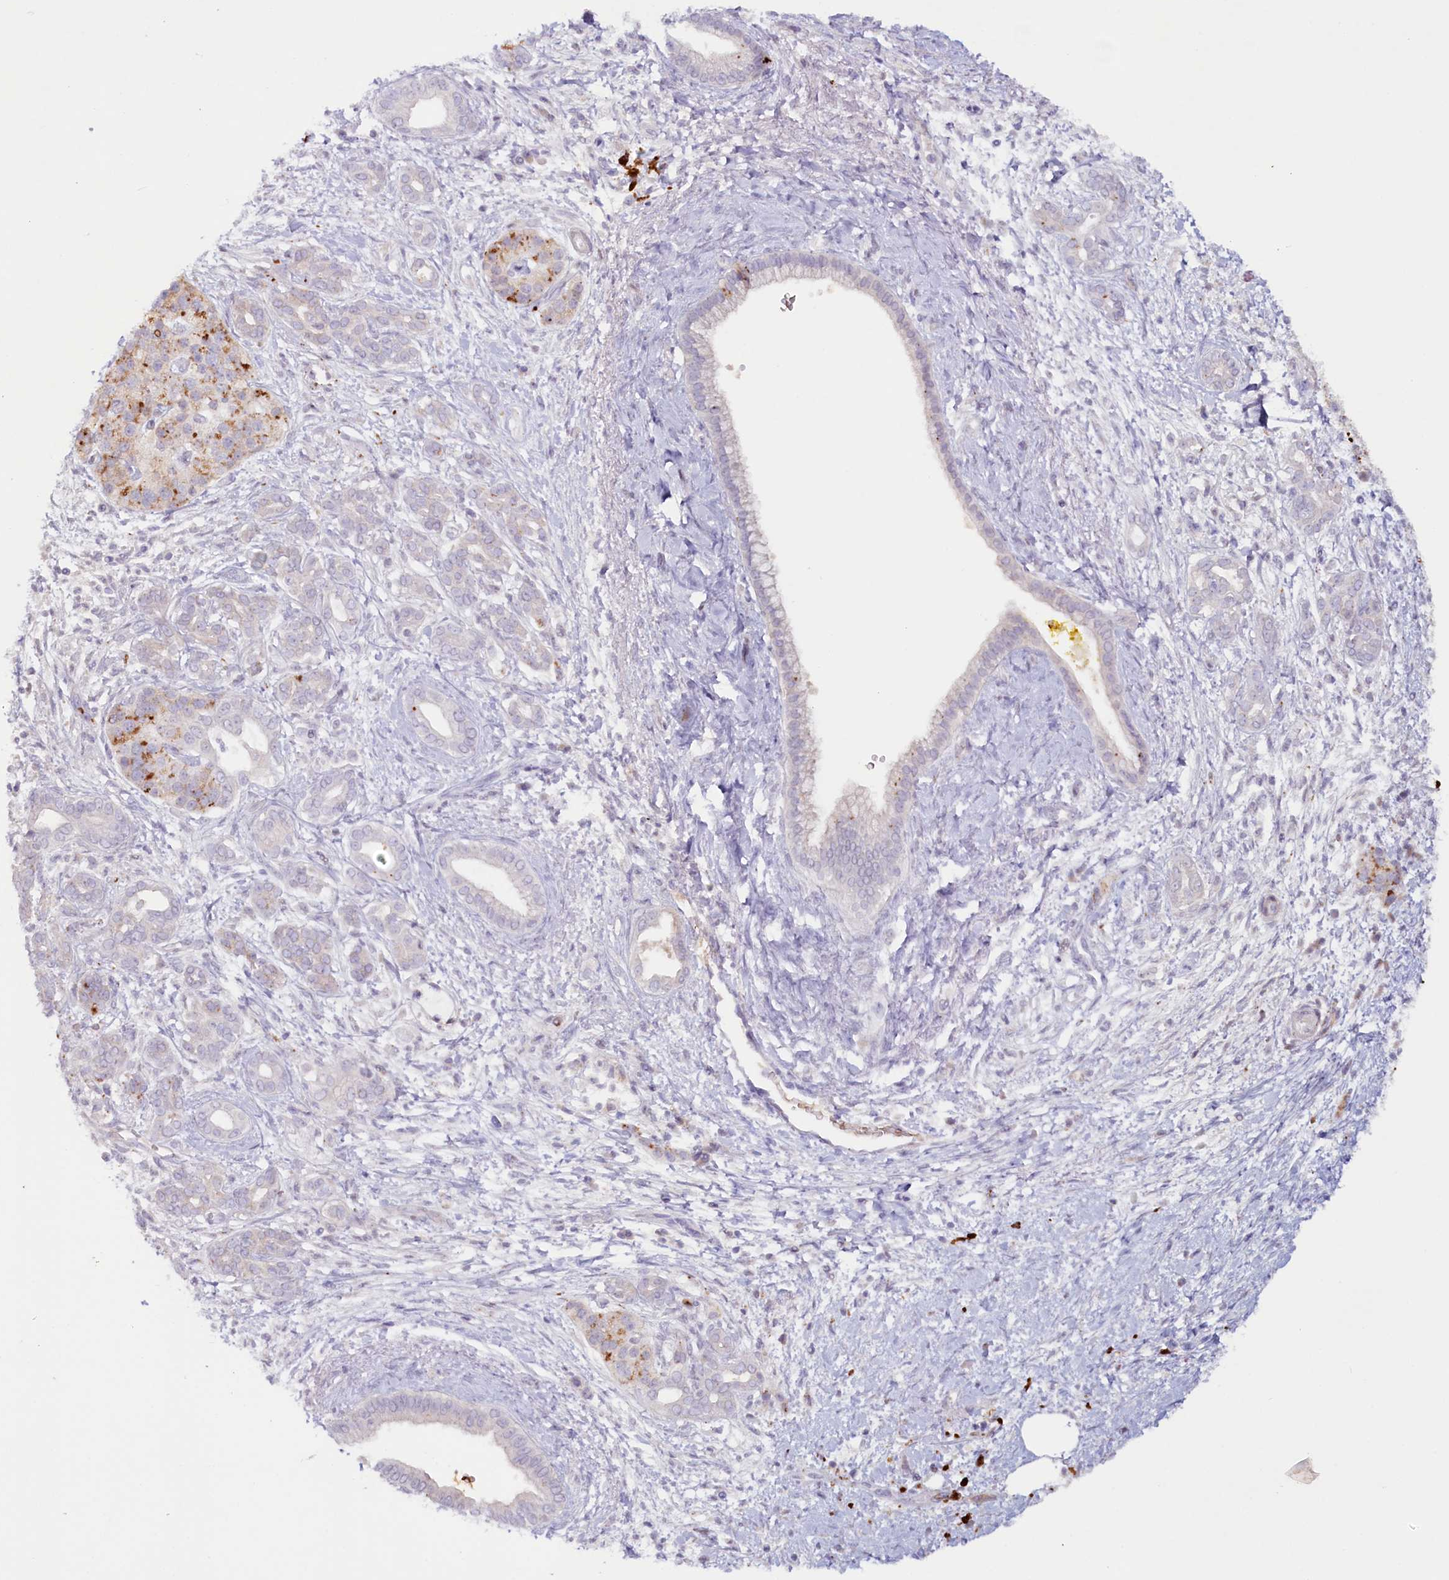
{"staining": {"intensity": "negative", "quantity": "none", "location": "none"}, "tissue": "pancreatic cancer", "cell_type": "Tumor cells", "image_type": "cancer", "snomed": [{"axis": "morphology", "description": "Adenocarcinoma, NOS"}, {"axis": "topography", "description": "Pancreas"}], "caption": "DAB immunohistochemical staining of human pancreatic cancer demonstrates no significant staining in tumor cells.", "gene": "PSAPL1", "patient": {"sex": "male", "age": 58}}